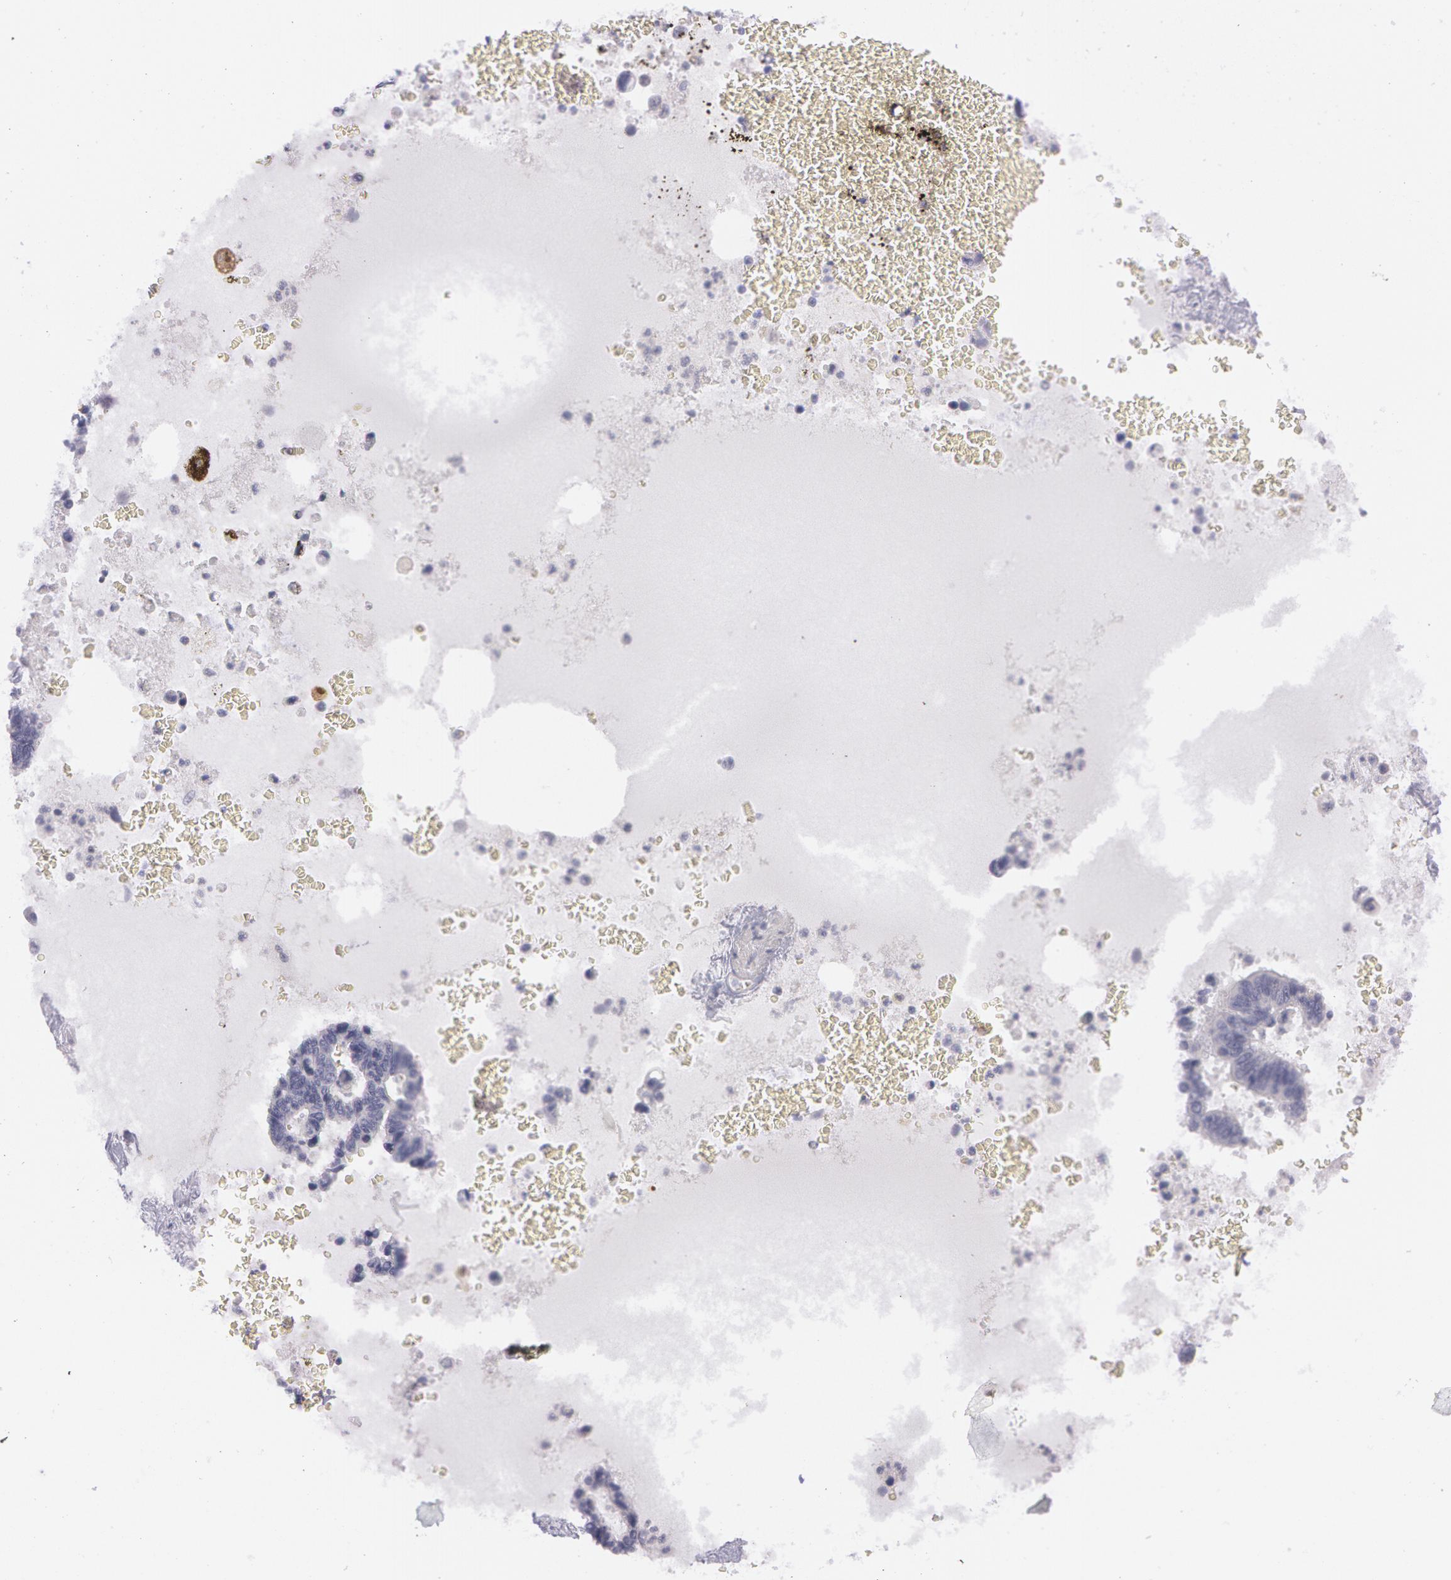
{"staining": {"intensity": "negative", "quantity": "none", "location": "none"}, "tissue": "pancreatic cancer", "cell_type": "Tumor cells", "image_type": "cancer", "snomed": [{"axis": "morphology", "description": "Adenocarcinoma, NOS"}, {"axis": "topography", "description": "Pancreas"}], "caption": "High power microscopy micrograph of an IHC micrograph of pancreatic cancer (adenocarcinoma), revealing no significant staining in tumor cells.", "gene": "IL1RN", "patient": {"sex": "female", "age": 70}}